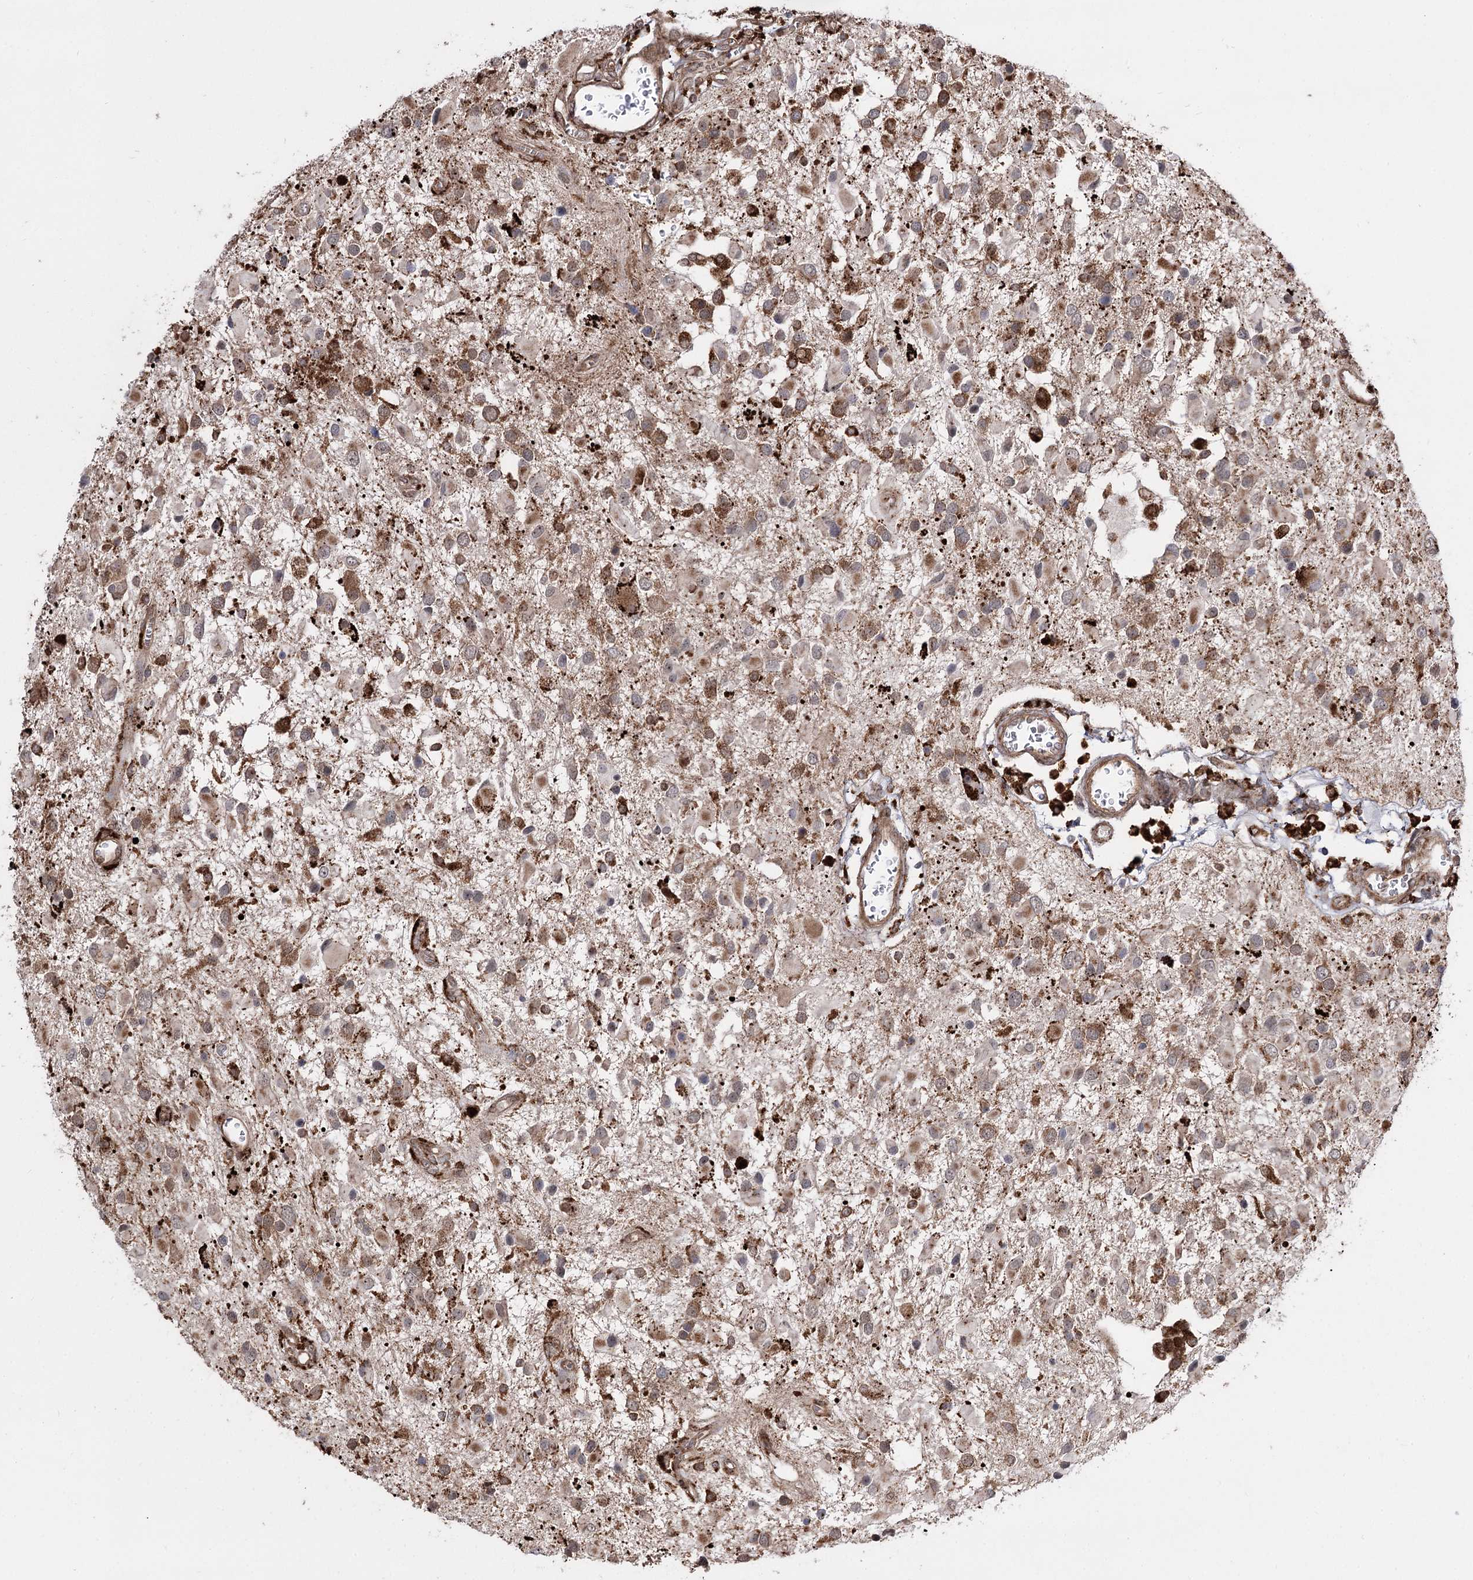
{"staining": {"intensity": "moderate", "quantity": "25%-75%", "location": "cytoplasmic/membranous"}, "tissue": "glioma", "cell_type": "Tumor cells", "image_type": "cancer", "snomed": [{"axis": "morphology", "description": "Glioma, malignant, High grade"}, {"axis": "topography", "description": "Brain"}], "caption": "A histopathology image showing moderate cytoplasmic/membranous positivity in approximately 25%-75% of tumor cells in malignant high-grade glioma, as visualized by brown immunohistochemical staining.", "gene": "FANCL", "patient": {"sex": "male", "age": 53}}